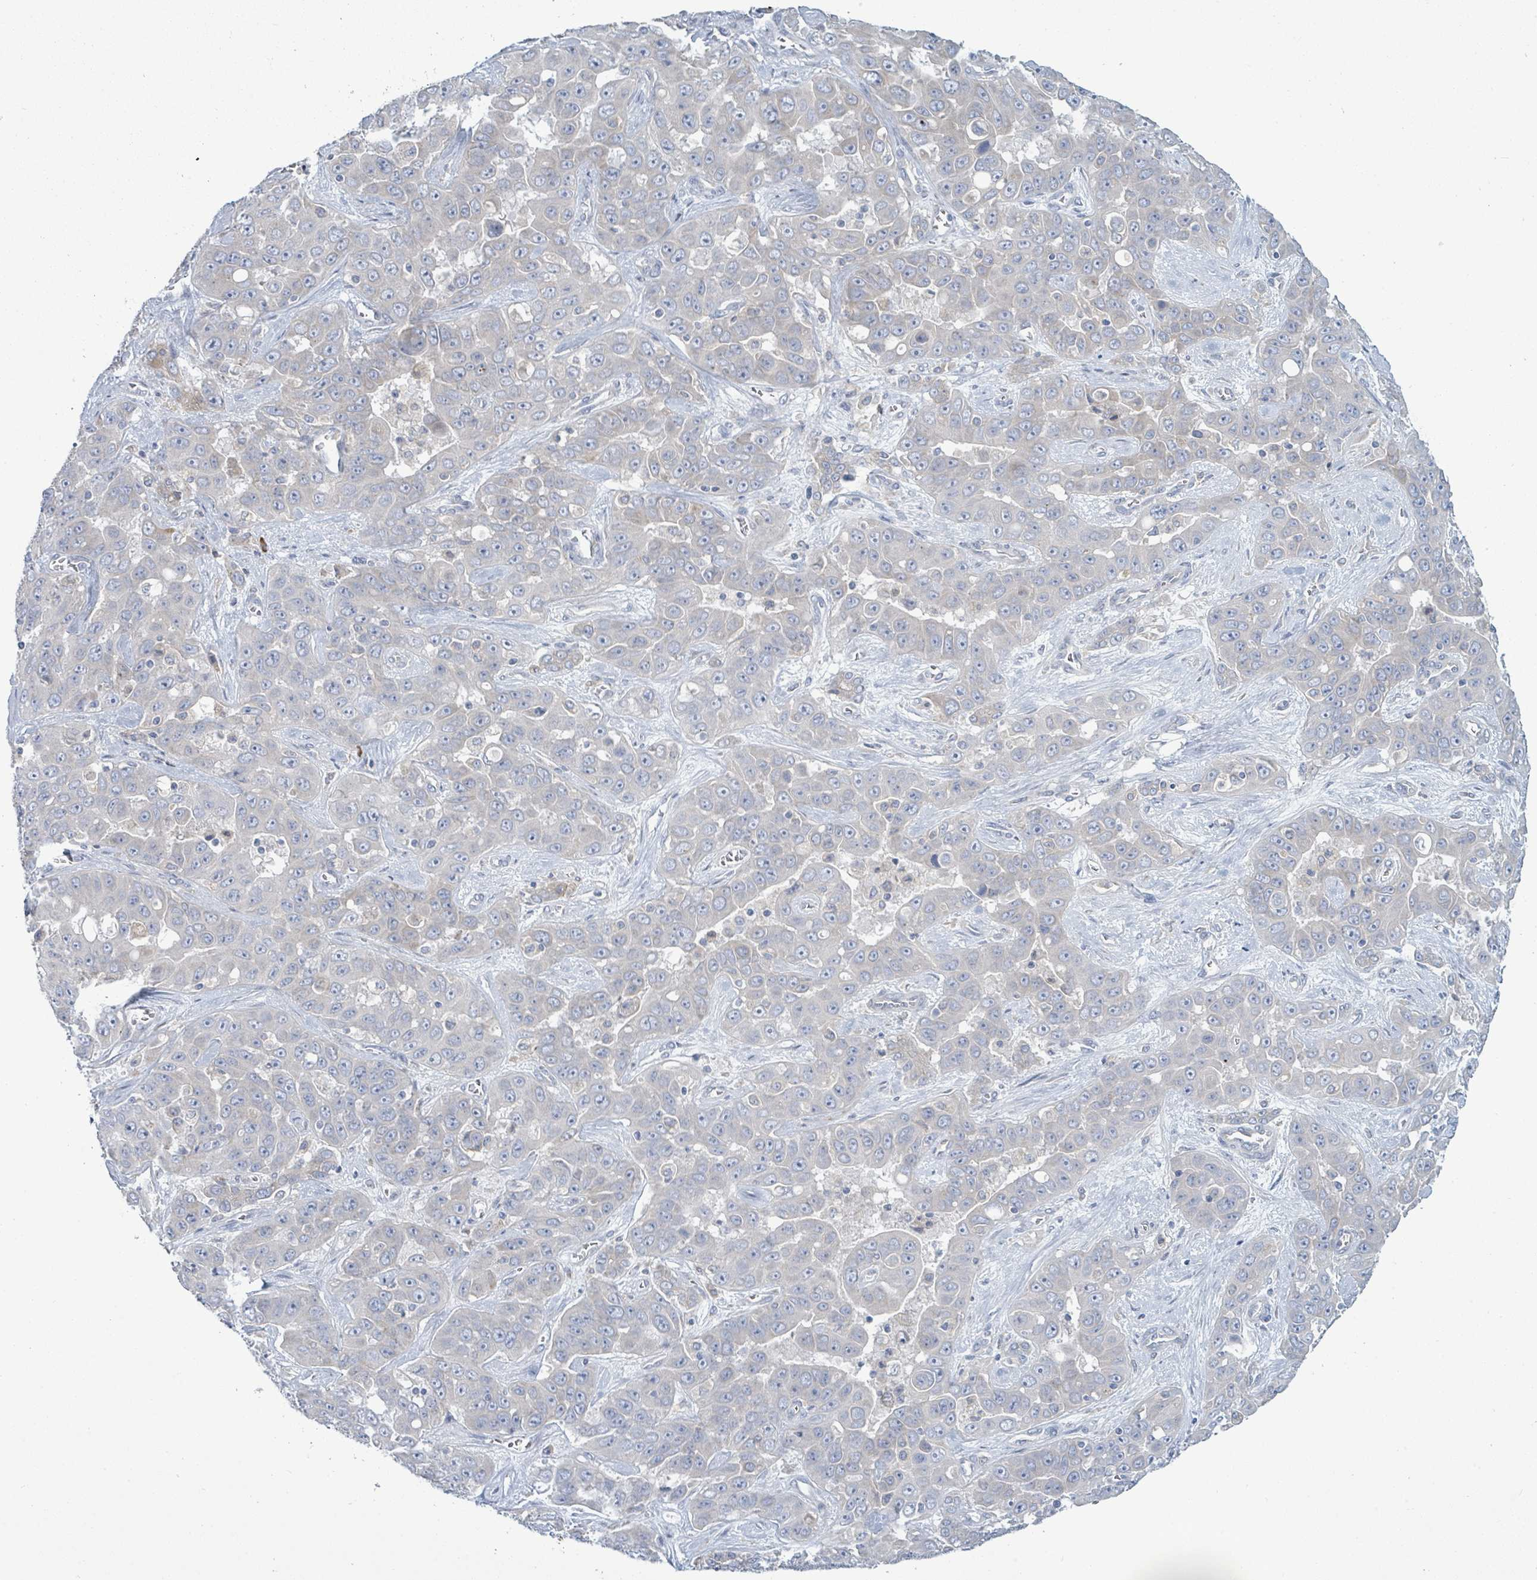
{"staining": {"intensity": "negative", "quantity": "none", "location": "none"}, "tissue": "liver cancer", "cell_type": "Tumor cells", "image_type": "cancer", "snomed": [{"axis": "morphology", "description": "Cholangiocarcinoma"}, {"axis": "topography", "description": "Liver"}], "caption": "Tumor cells are negative for brown protein staining in liver cancer.", "gene": "SIRPB1", "patient": {"sex": "female", "age": 52}}